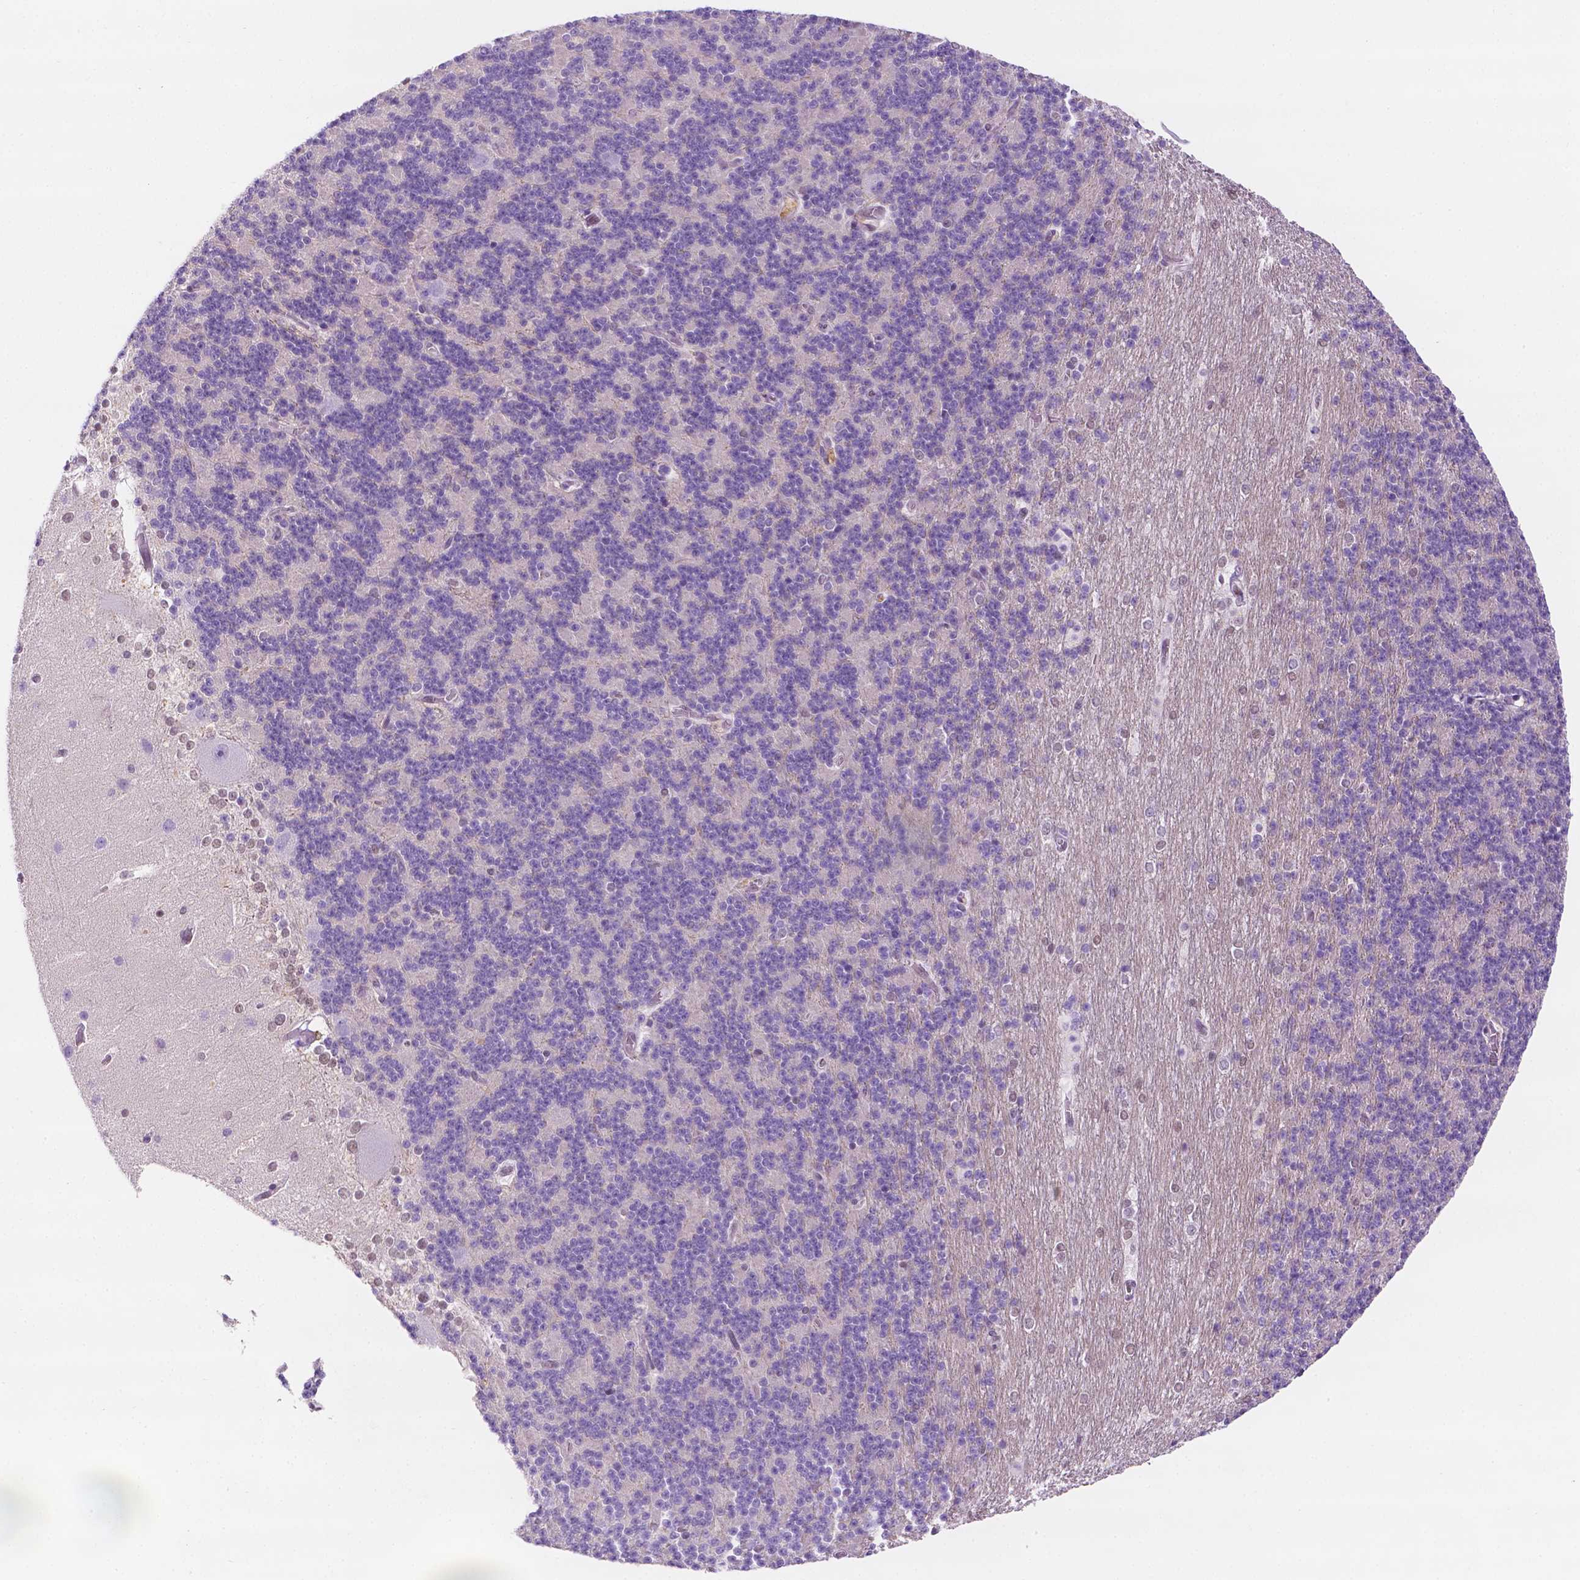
{"staining": {"intensity": "negative", "quantity": "none", "location": "none"}, "tissue": "cerebellum", "cell_type": "Cells in granular layer", "image_type": "normal", "snomed": [{"axis": "morphology", "description": "Normal tissue, NOS"}, {"axis": "topography", "description": "Cerebellum"}], "caption": "Immunohistochemical staining of unremarkable human cerebellum demonstrates no significant expression in cells in granular layer. Brightfield microscopy of immunohistochemistry (IHC) stained with DAB (3,3'-diaminobenzidine) (brown) and hematoxylin (blue), captured at high magnification.", "gene": "ERF", "patient": {"sex": "female", "age": 19}}